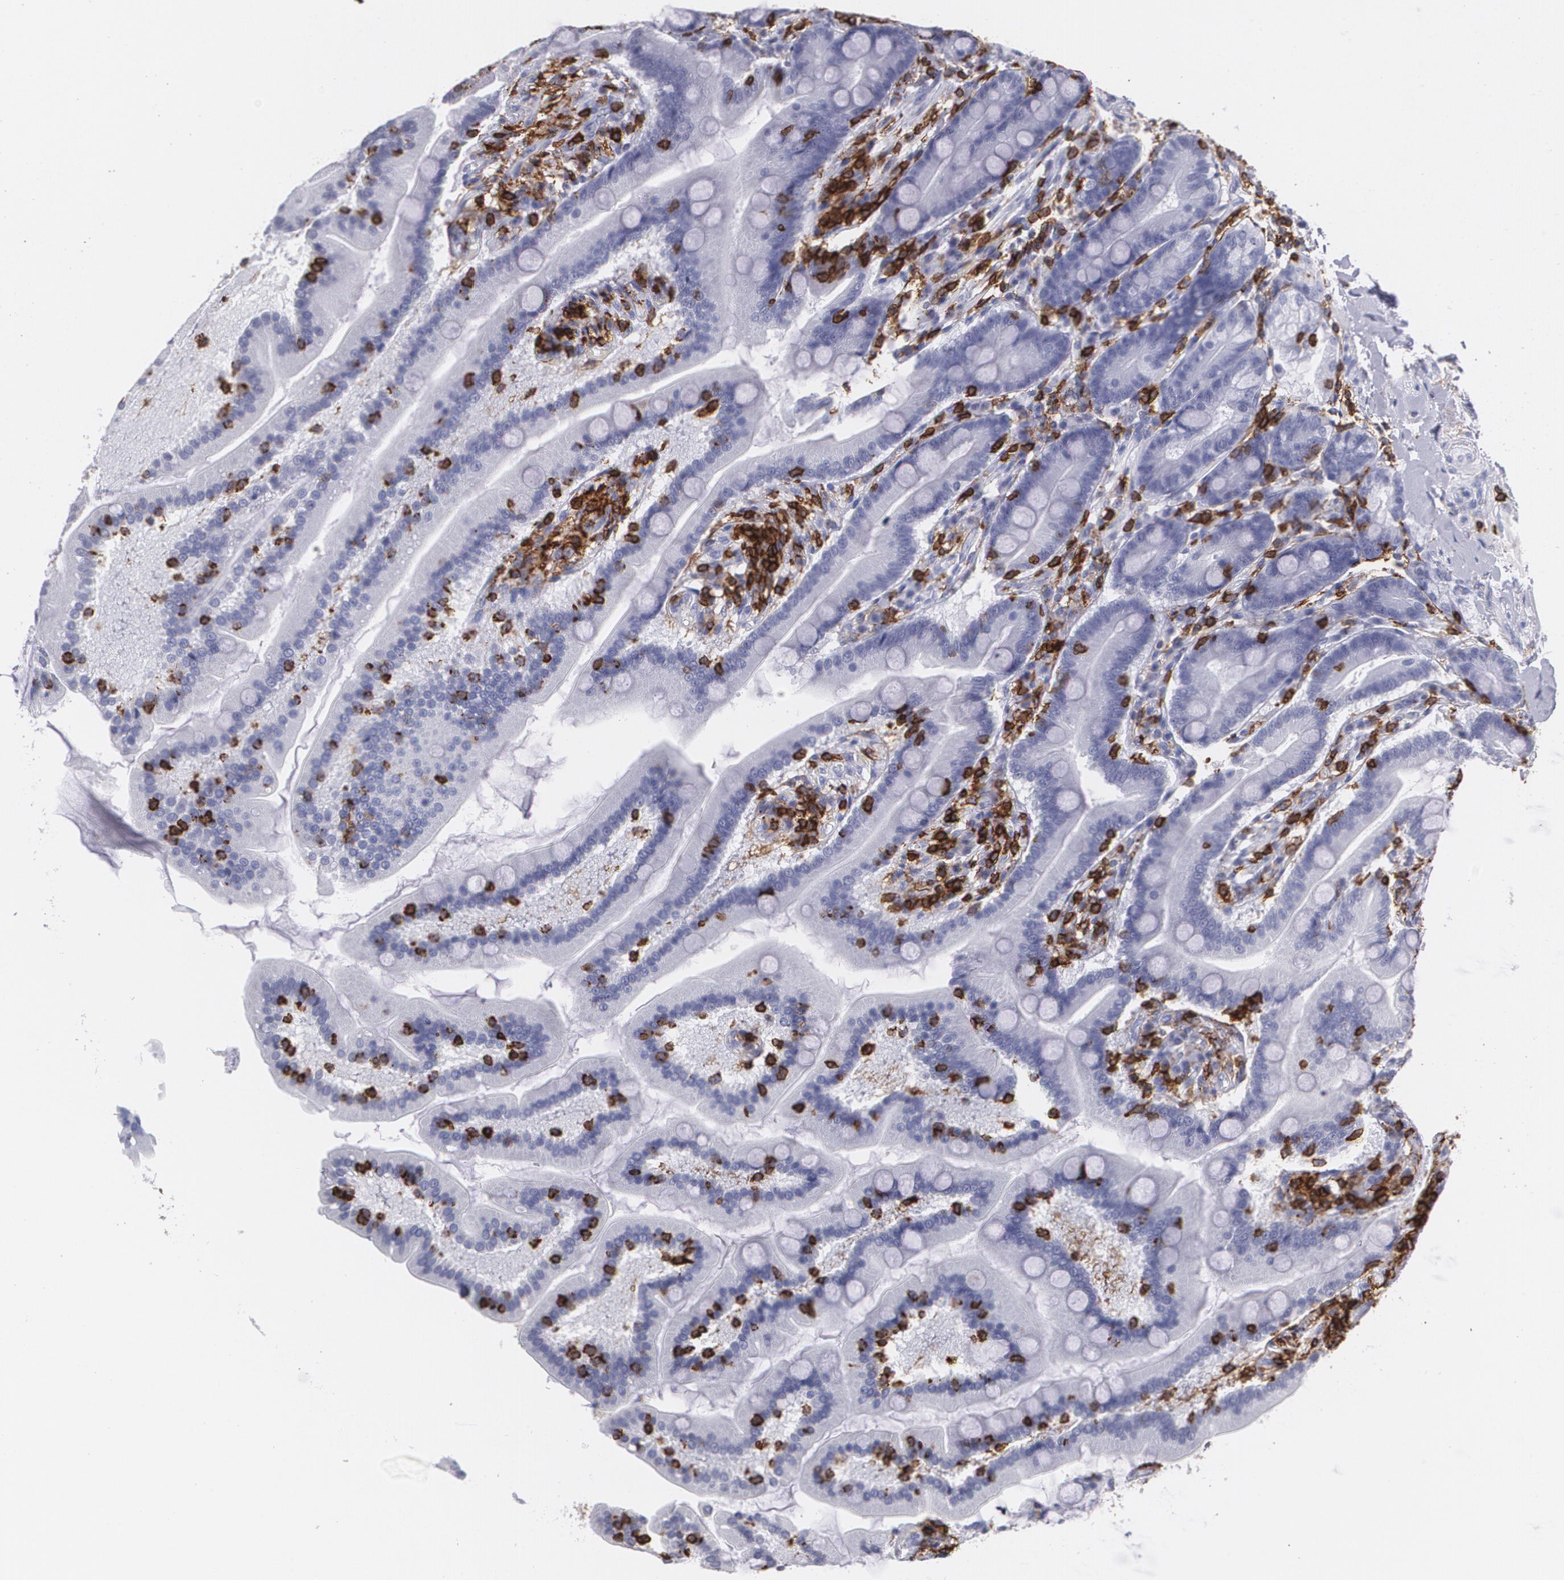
{"staining": {"intensity": "negative", "quantity": "none", "location": "none"}, "tissue": "duodenum", "cell_type": "Glandular cells", "image_type": "normal", "snomed": [{"axis": "morphology", "description": "Normal tissue, NOS"}, {"axis": "topography", "description": "Duodenum"}], "caption": "Immunohistochemistry (IHC) histopathology image of unremarkable human duodenum stained for a protein (brown), which exhibits no expression in glandular cells.", "gene": "PTPRC", "patient": {"sex": "female", "age": 64}}